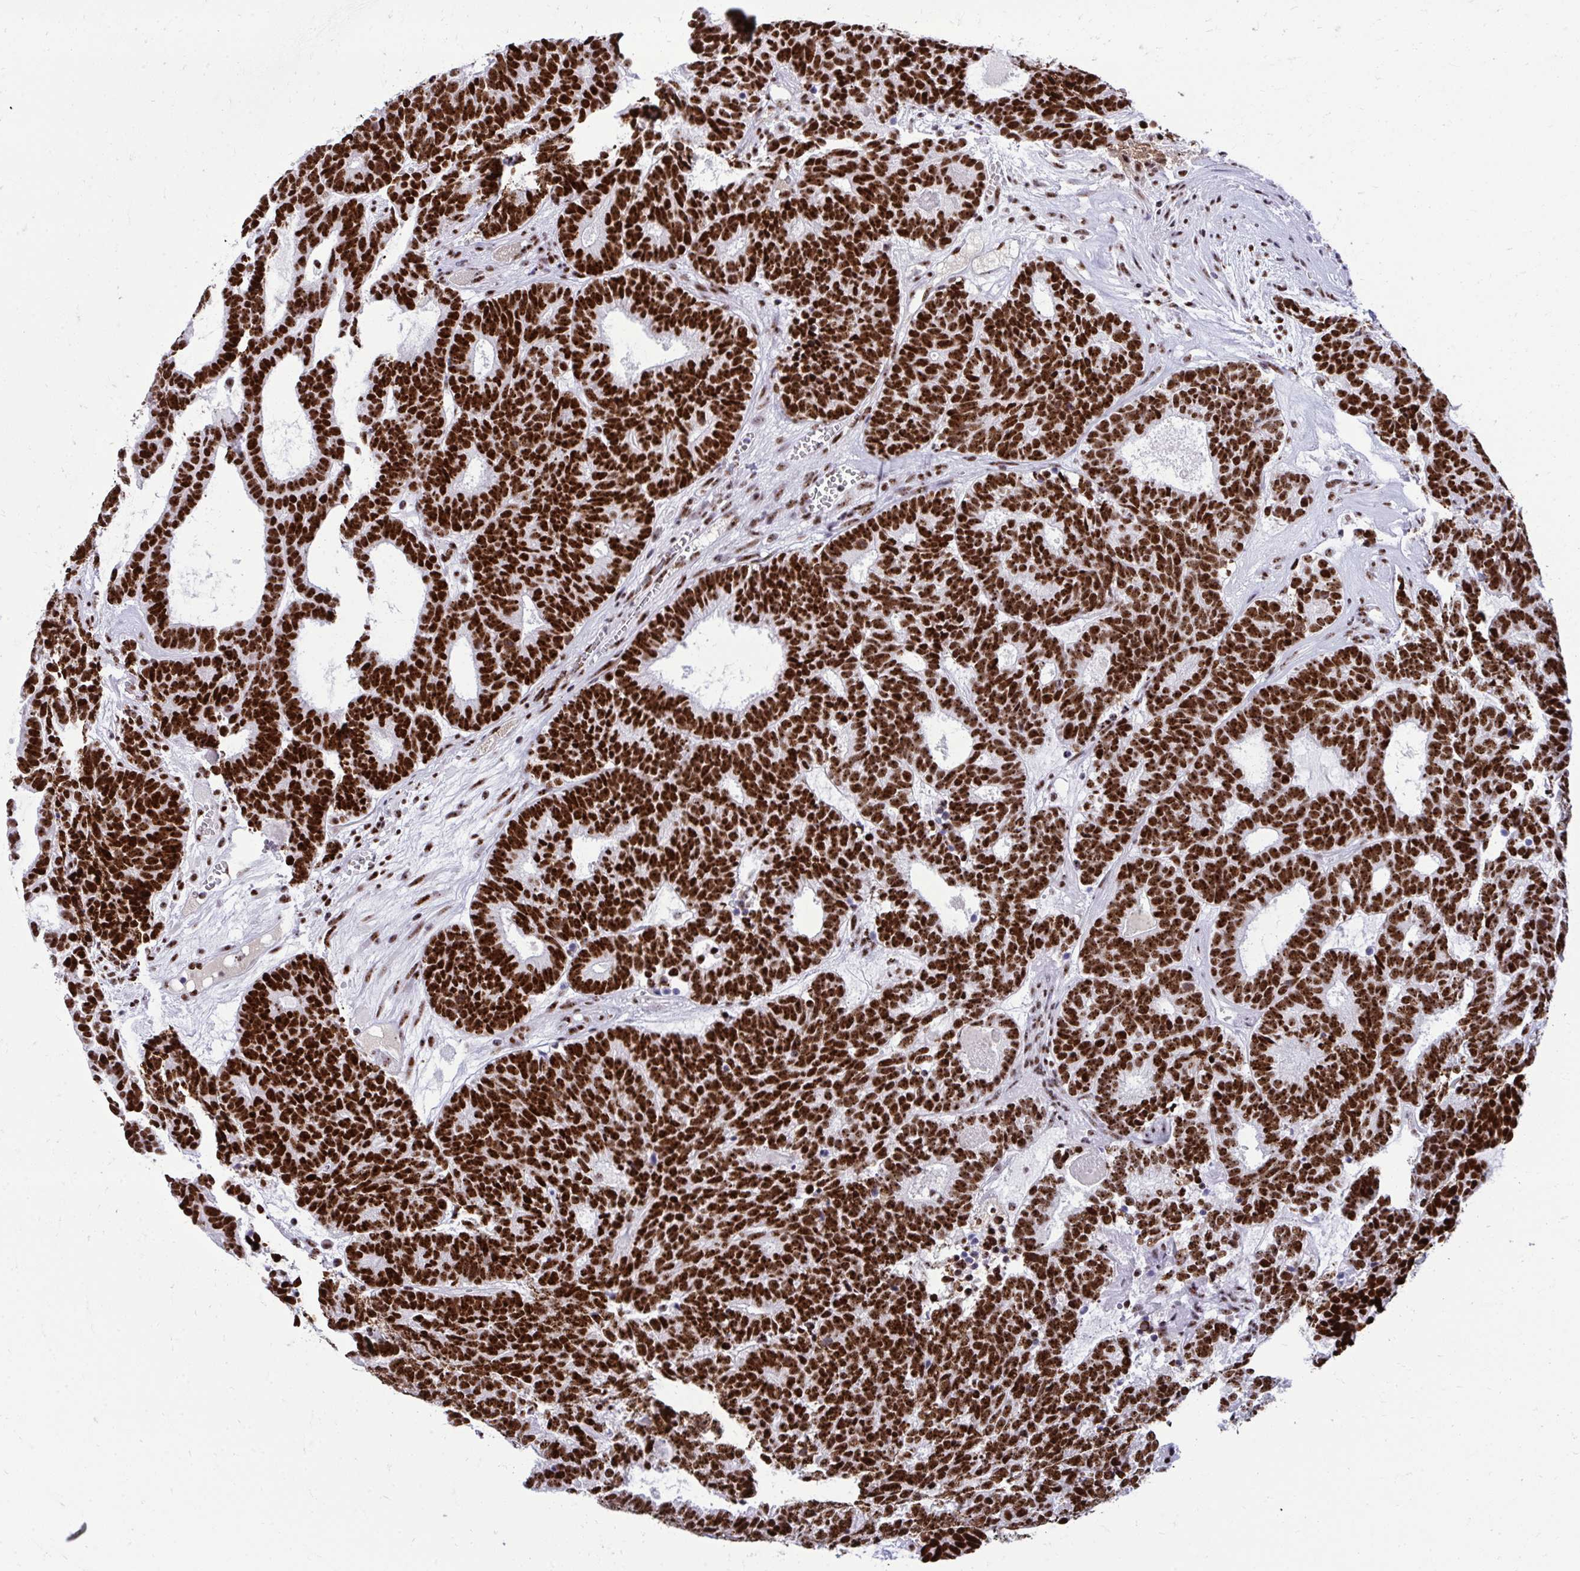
{"staining": {"intensity": "strong", "quantity": ">75%", "location": "nuclear"}, "tissue": "head and neck cancer", "cell_type": "Tumor cells", "image_type": "cancer", "snomed": [{"axis": "morphology", "description": "Adenocarcinoma, NOS"}, {"axis": "topography", "description": "Head-Neck"}], "caption": "There is high levels of strong nuclear positivity in tumor cells of head and neck cancer (adenocarcinoma), as demonstrated by immunohistochemical staining (brown color).", "gene": "PELP1", "patient": {"sex": "female", "age": 81}}